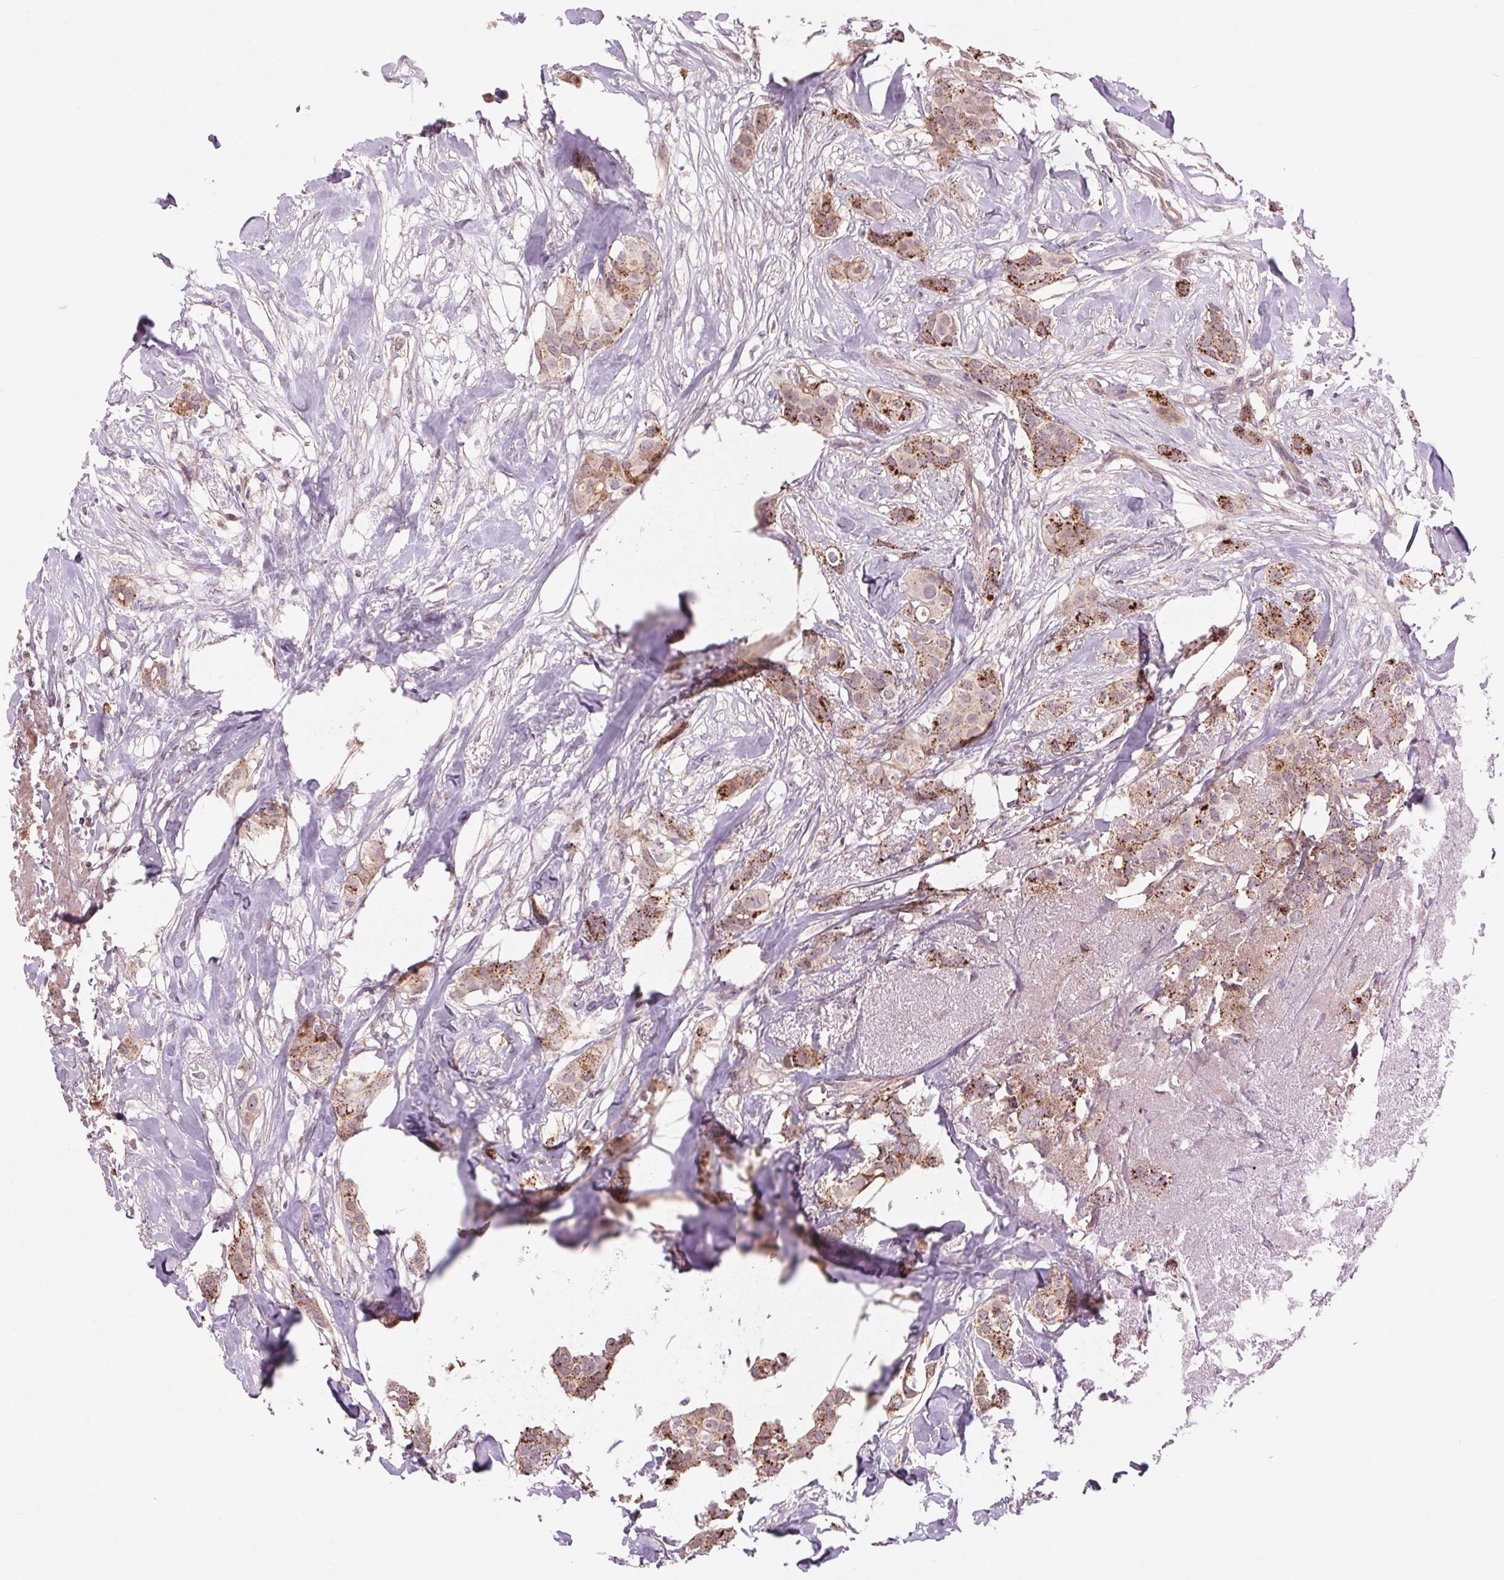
{"staining": {"intensity": "moderate", "quantity": "25%-75%", "location": "cytoplasmic/membranous"}, "tissue": "breast cancer", "cell_type": "Tumor cells", "image_type": "cancer", "snomed": [{"axis": "morphology", "description": "Duct carcinoma"}, {"axis": "topography", "description": "Breast"}], "caption": "Breast cancer (invasive ductal carcinoma) stained for a protein (brown) demonstrates moderate cytoplasmic/membranous positive staining in approximately 25%-75% of tumor cells.", "gene": "CHMP4B", "patient": {"sex": "female", "age": 62}}